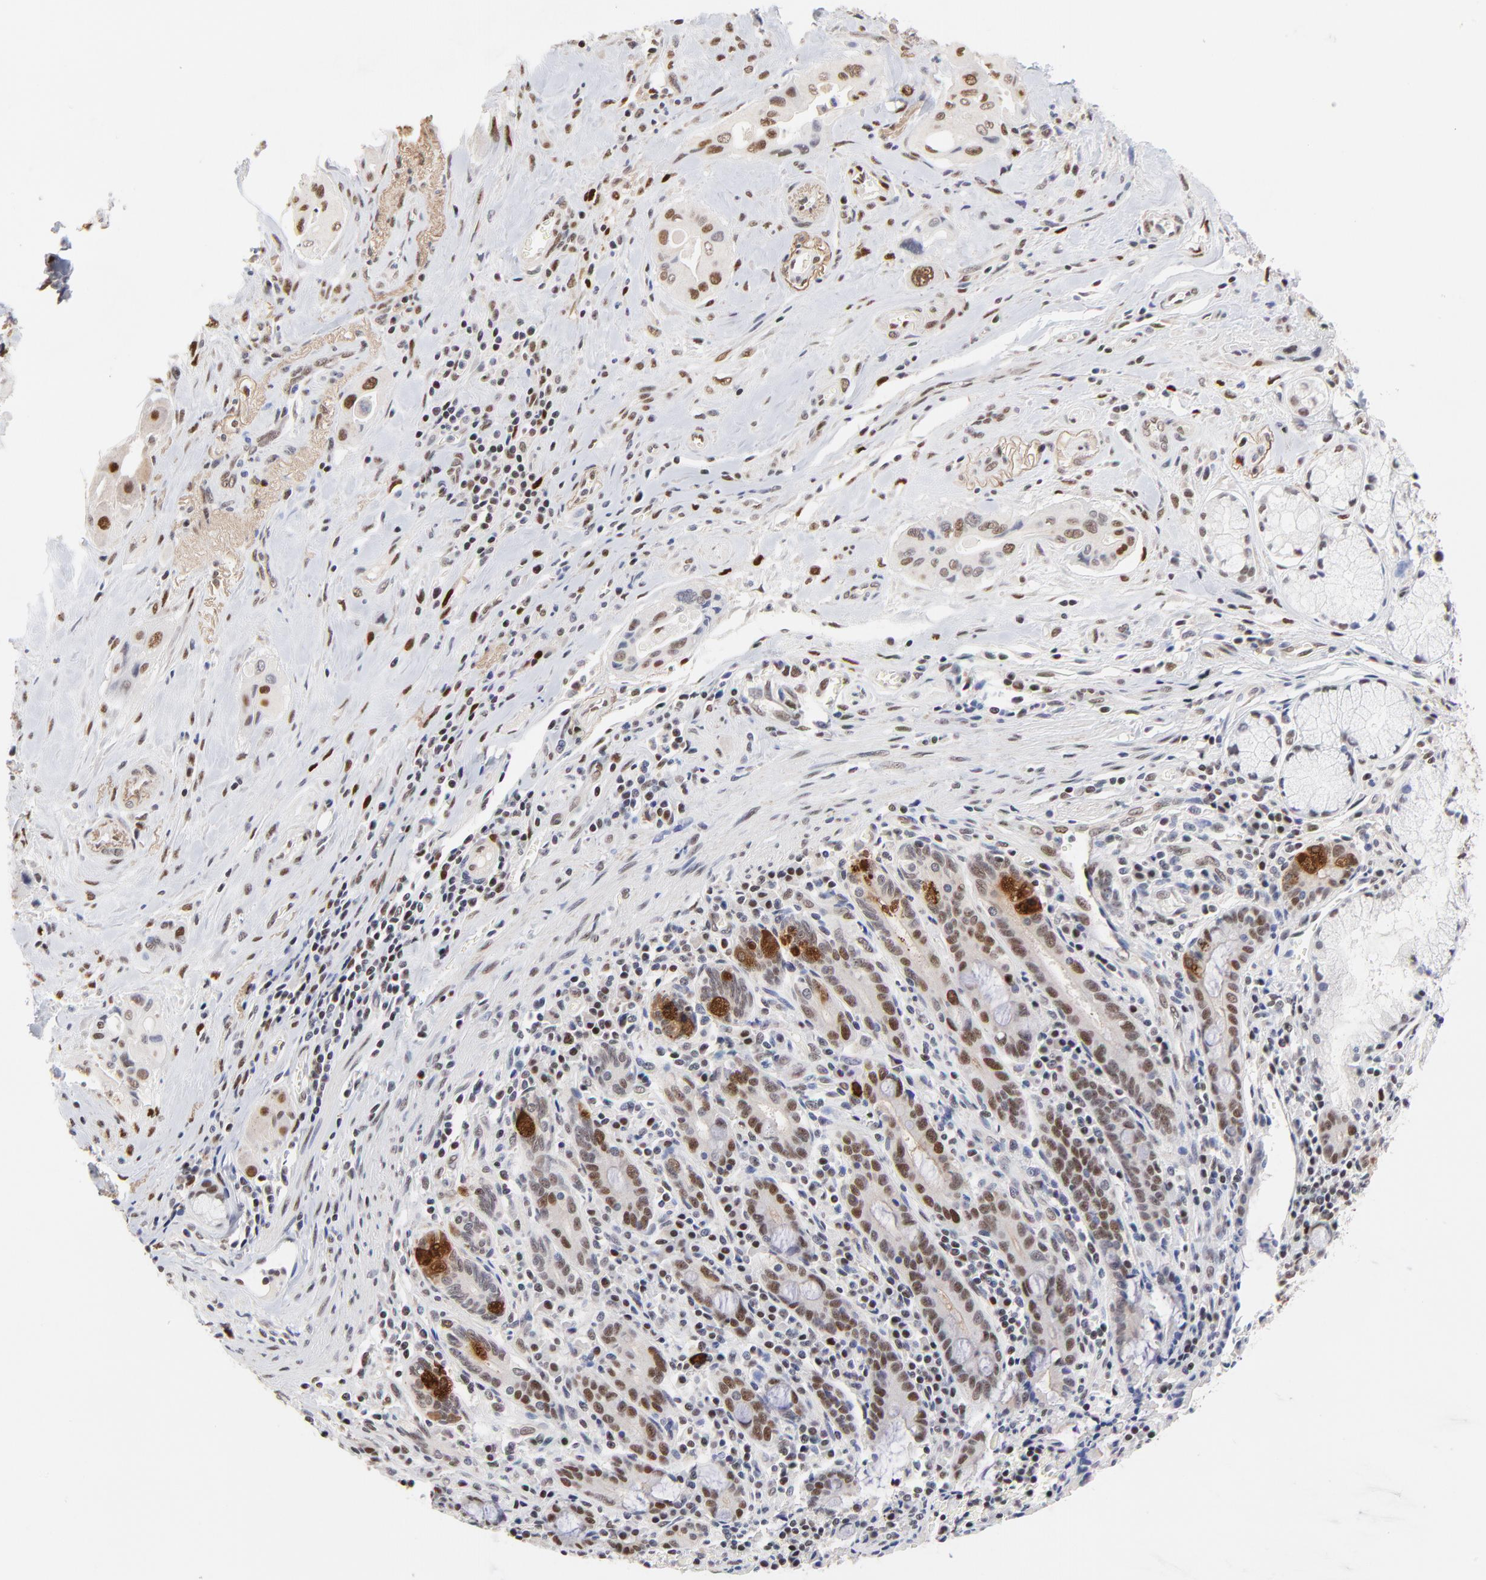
{"staining": {"intensity": "moderate", "quantity": "25%-75%", "location": "nuclear"}, "tissue": "pancreatic cancer", "cell_type": "Tumor cells", "image_type": "cancer", "snomed": [{"axis": "morphology", "description": "Adenocarcinoma, NOS"}, {"axis": "topography", "description": "Pancreas"}], "caption": "Tumor cells exhibit medium levels of moderate nuclear staining in about 25%-75% of cells in human pancreatic cancer.", "gene": "OGFOD1", "patient": {"sex": "male", "age": 77}}